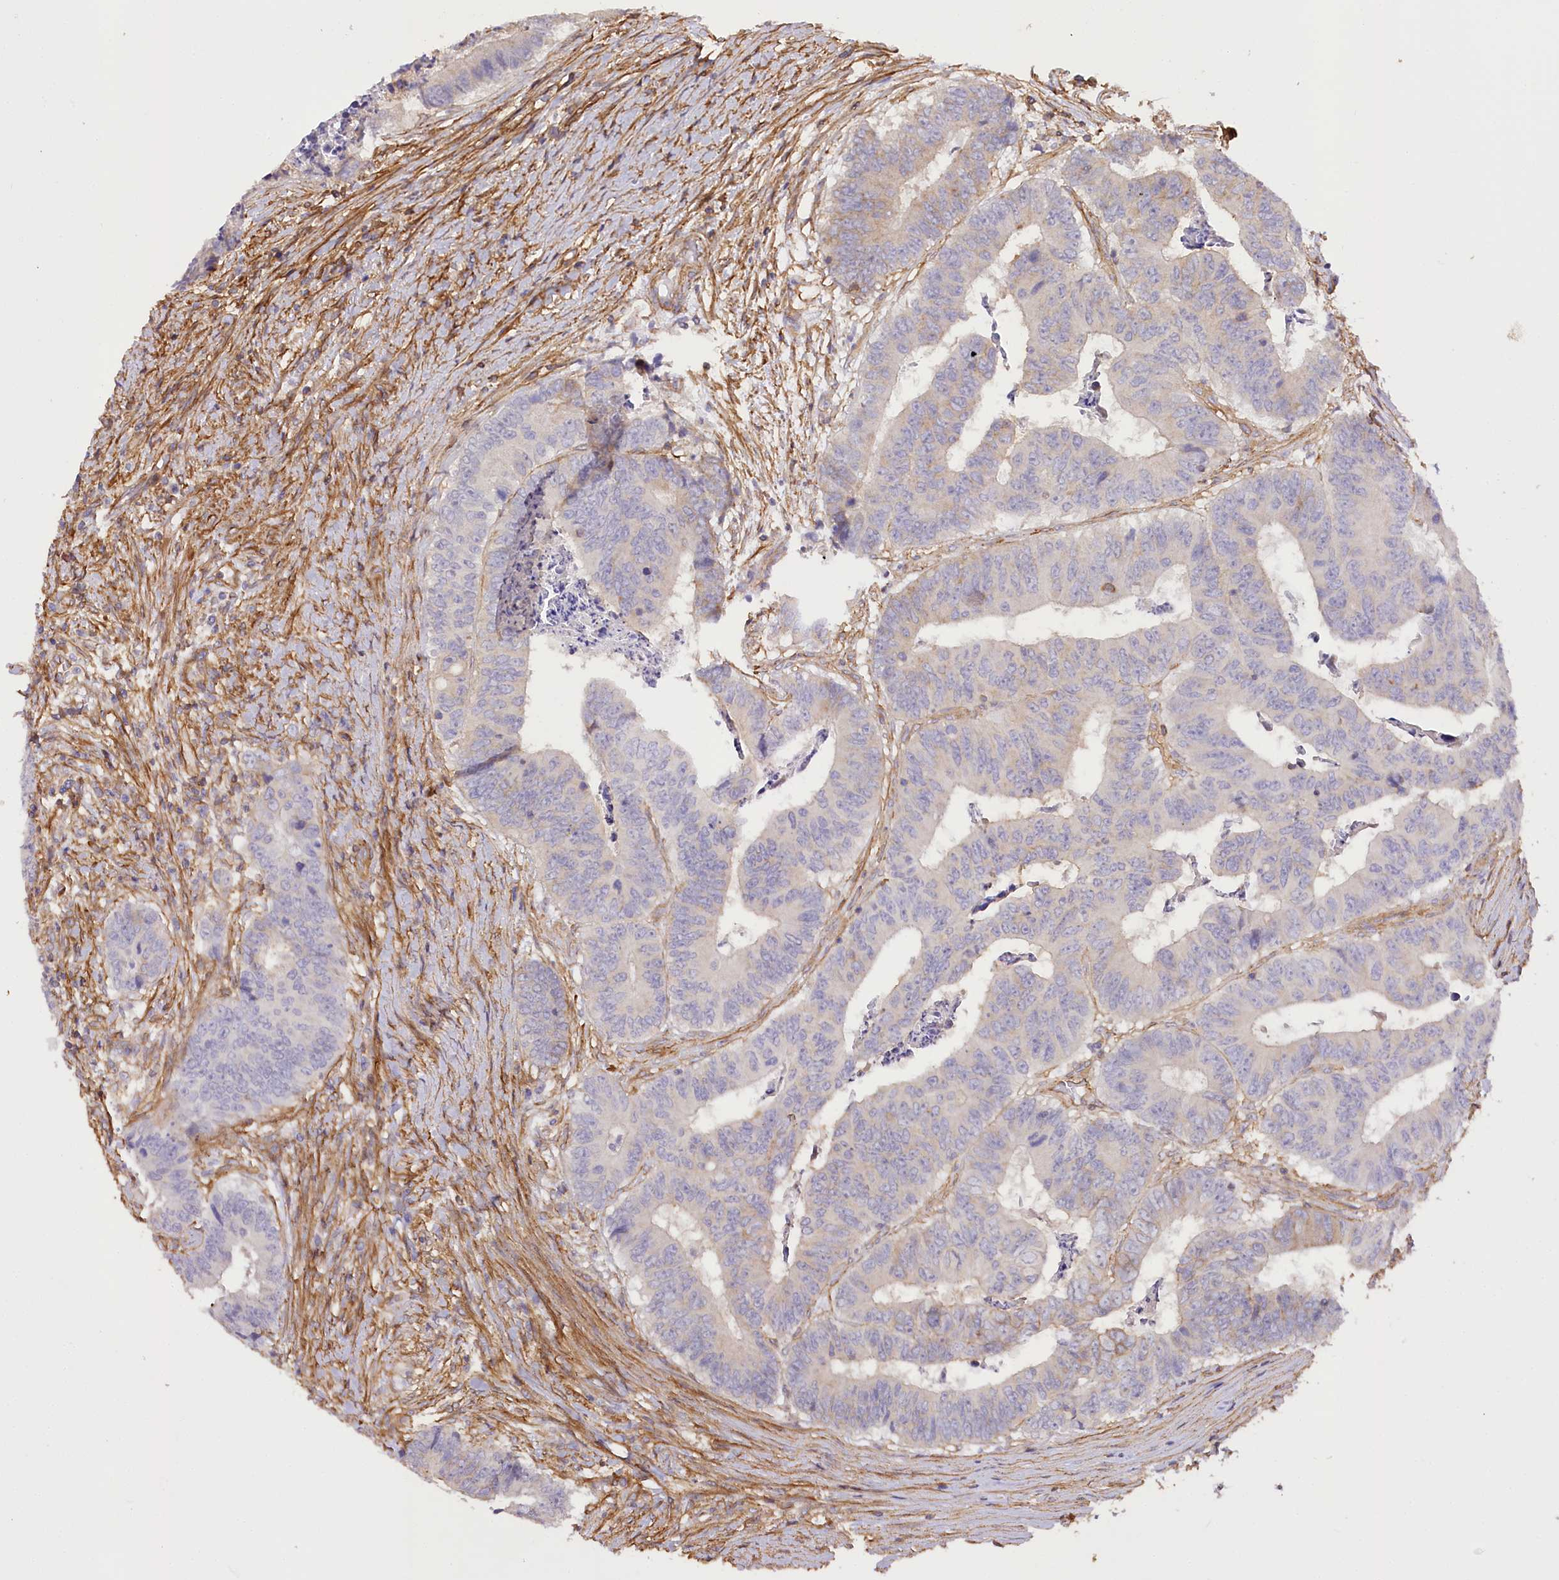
{"staining": {"intensity": "negative", "quantity": "none", "location": "none"}, "tissue": "colorectal cancer", "cell_type": "Tumor cells", "image_type": "cancer", "snomed": [{"axis": "morphology", "description": "Adenocarcinoma, NOS"}, {"axis": "topography", "description": "Rectum"}], "caption": "This is an immunohistochemistry image of adenocarcinoma (colorectal). There is no expression in tumor cells.", "gene": "SYNPO2", "patient": {"sex": "male", "age": 84}}